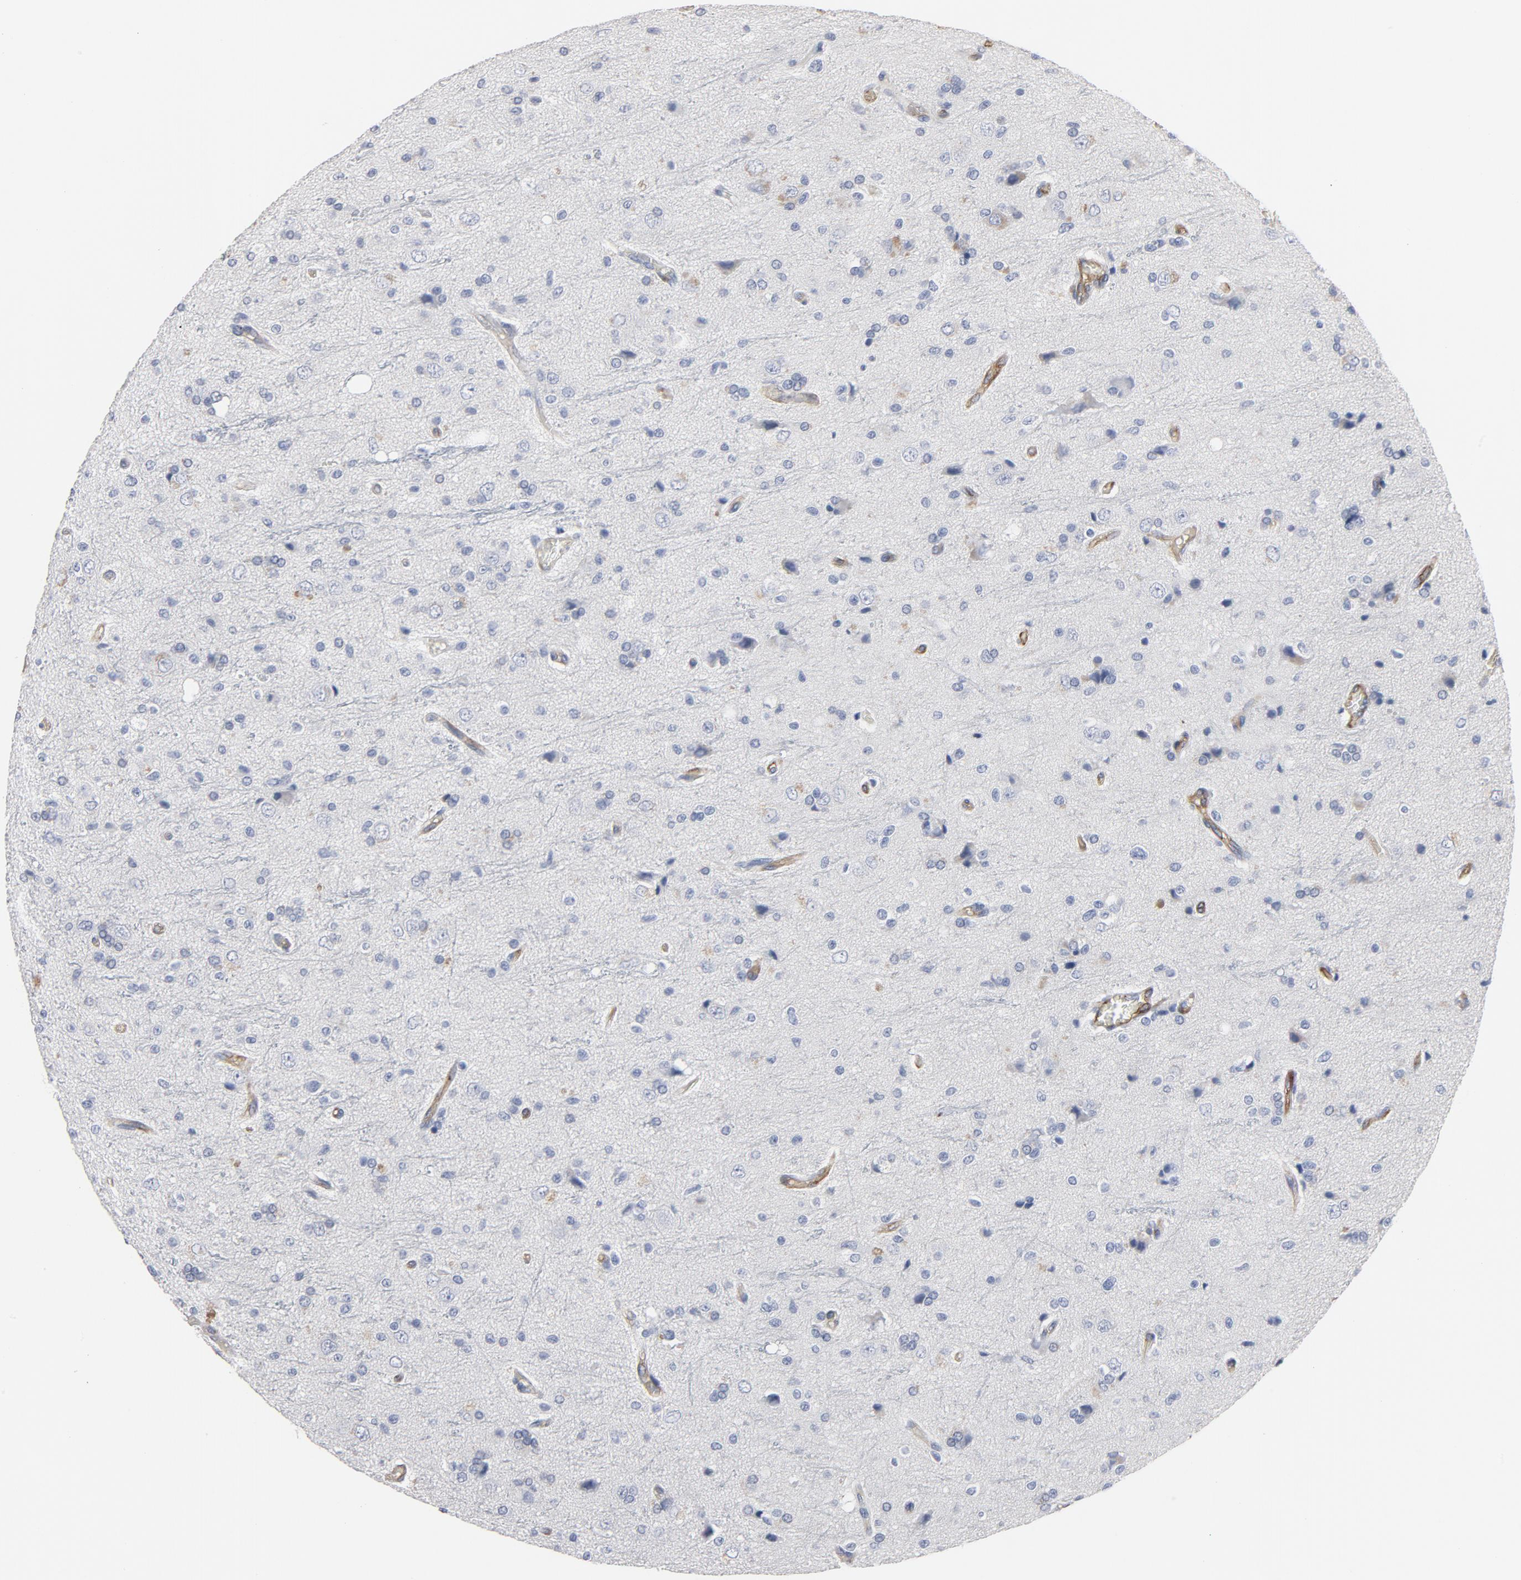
{"staining": {"intensity": "negative", "quantity": "none", "location": "none"}, "tissue": "glioma", "cell_type": "Tumor cells", "image_type": "cancer", "snomed": [{"axis": "morphology", "description": "Glioma, malignant, High grade"}, {"axis": "topography", "description": "Brain"}], "caption": "Human high-grade glioma (malignant) stained for a protein using immunohistochemistry exhibits no positivity in tumor cells.", "gene": "KDR", "patient": {"sex": "male", "age": 47}}